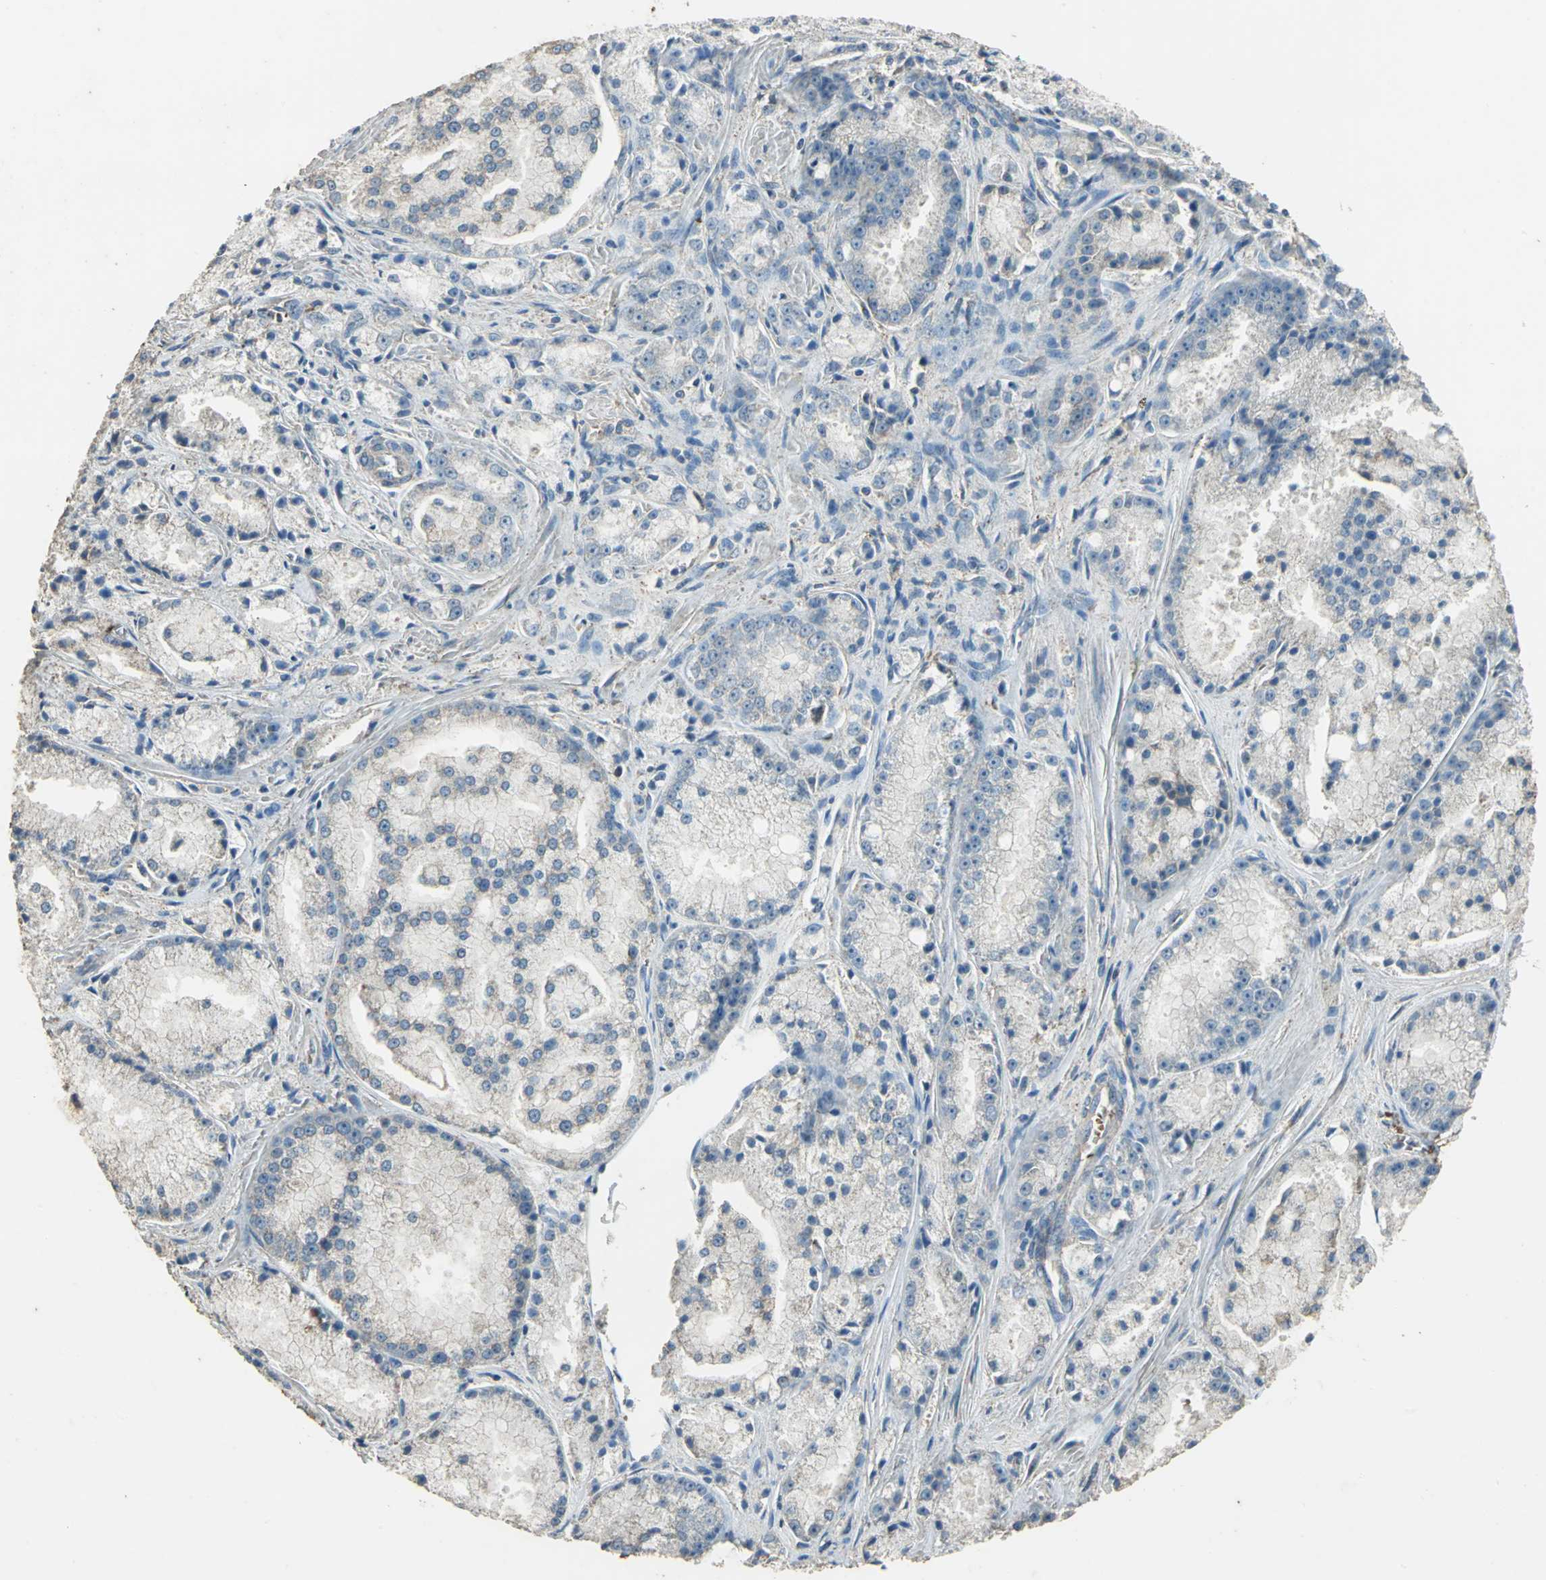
{"staining": {"intensity": "weak", "quantity": "<25%", "location": "cytoplasmic/membranous"}, "tissue": "prostate cancer", "cell_type": "Tumor cells", "image_type": "cancer", "snomed": [{"axis": "morphology", "description": "Adenocarcinoma, Low grade"}, {"axis": "topography", "description": "Prostate"}], "caption": "There is no significant expression in tumor cells of adenocarcinoma (low-grade) (prostate).", "gene": "TRAPPC2", "patient": {"sex": "male", "age": 64}}